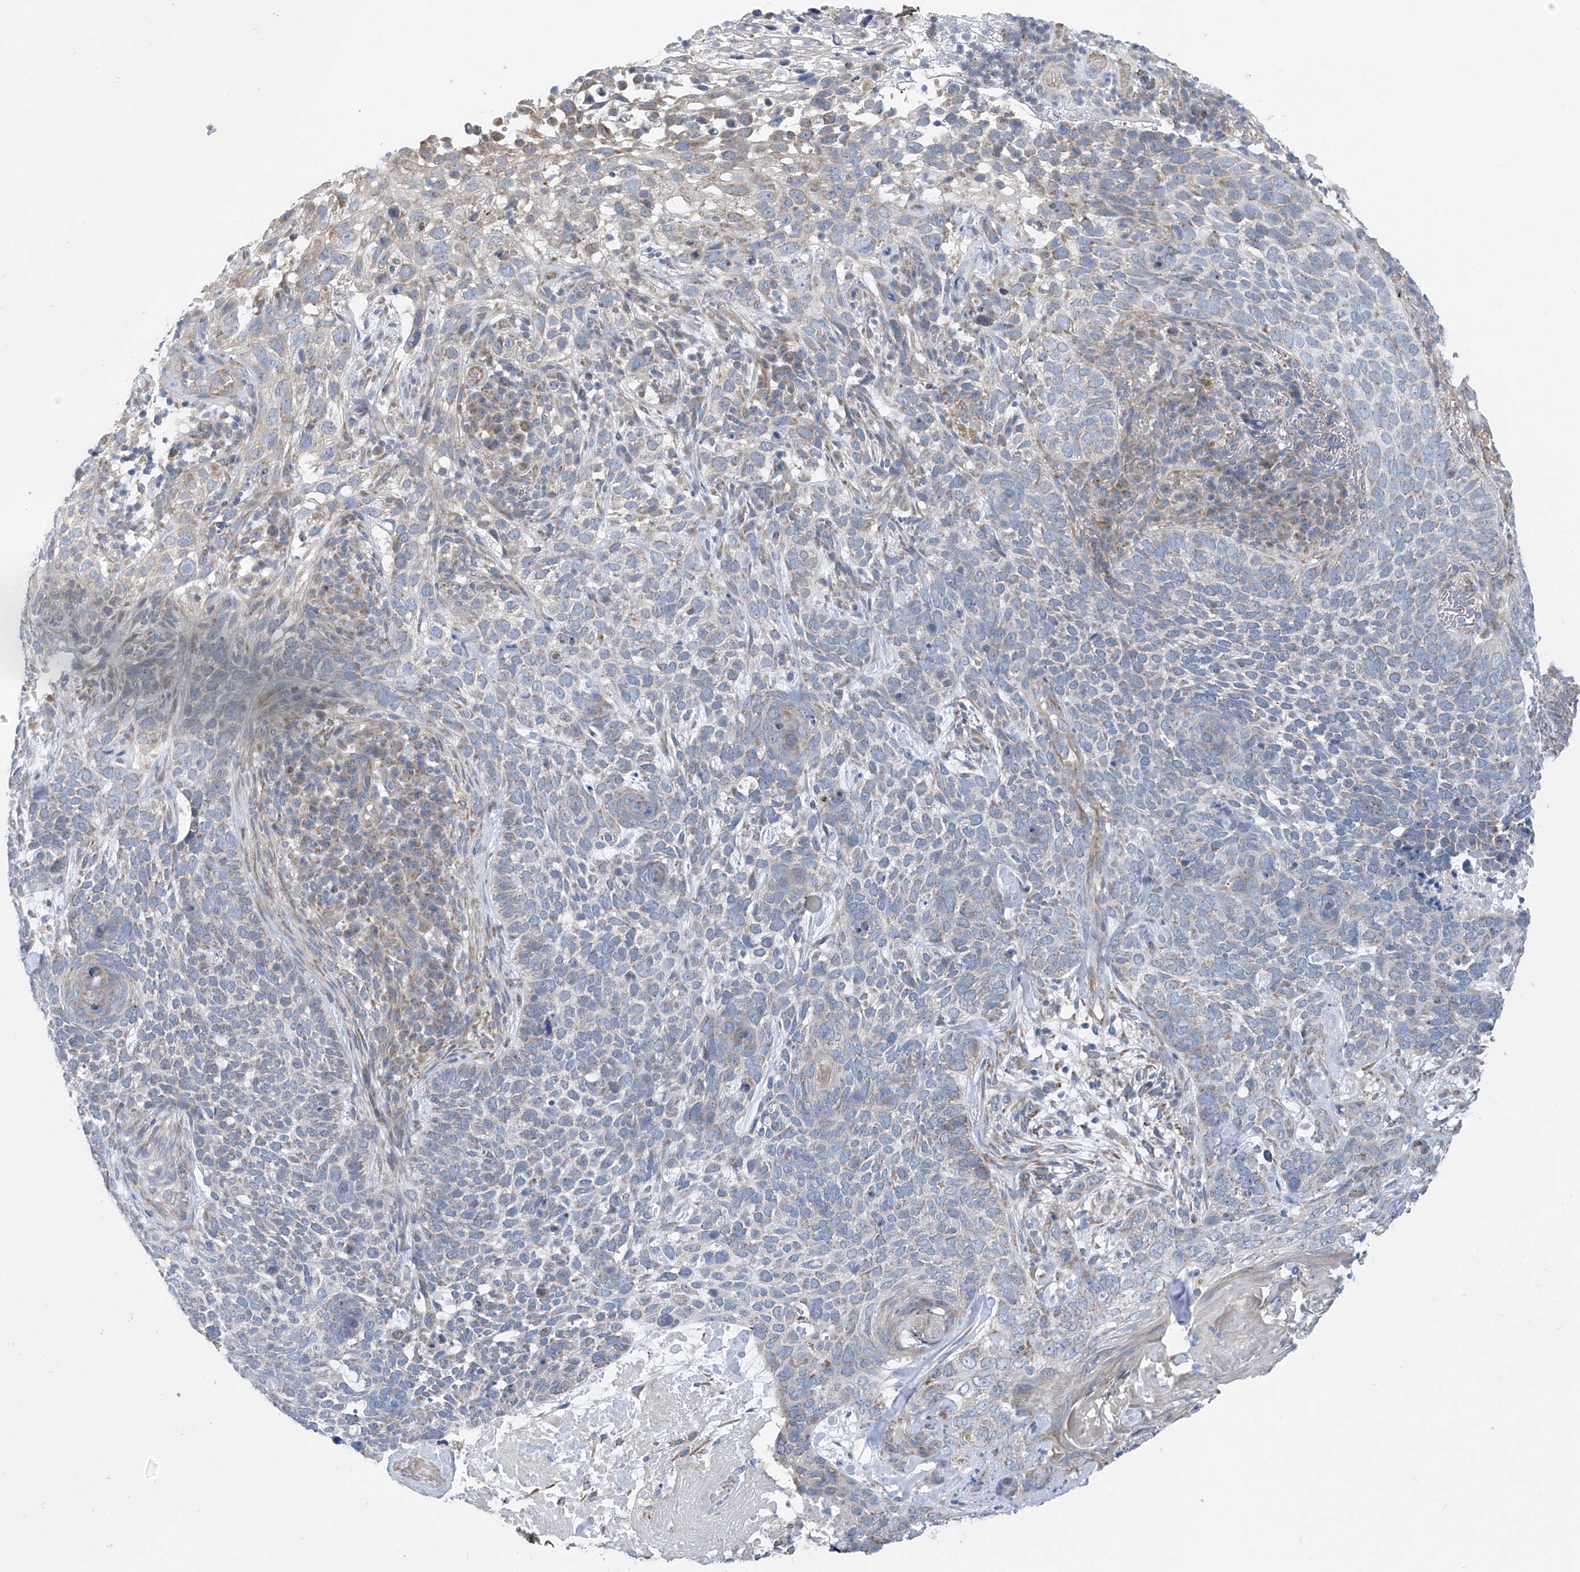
{"staining": {"intensity": "weak", "quantity": "<25%", "location": "cytoplasmic/membranous"}, "tissue": "skin cancer", "cell_type": "Tumor cells", "image_type": "cancer", "snomed": [{"axis": "morphology", "description": "Basal cell carcinoma"}, {"axis": "topography", "description": "Skin"}], "caption": "Tumor cells show no significant expression in skin basal cell carcinoma.", "gene": "EOMES", "patient": {"sex": "female", "age": 64}}